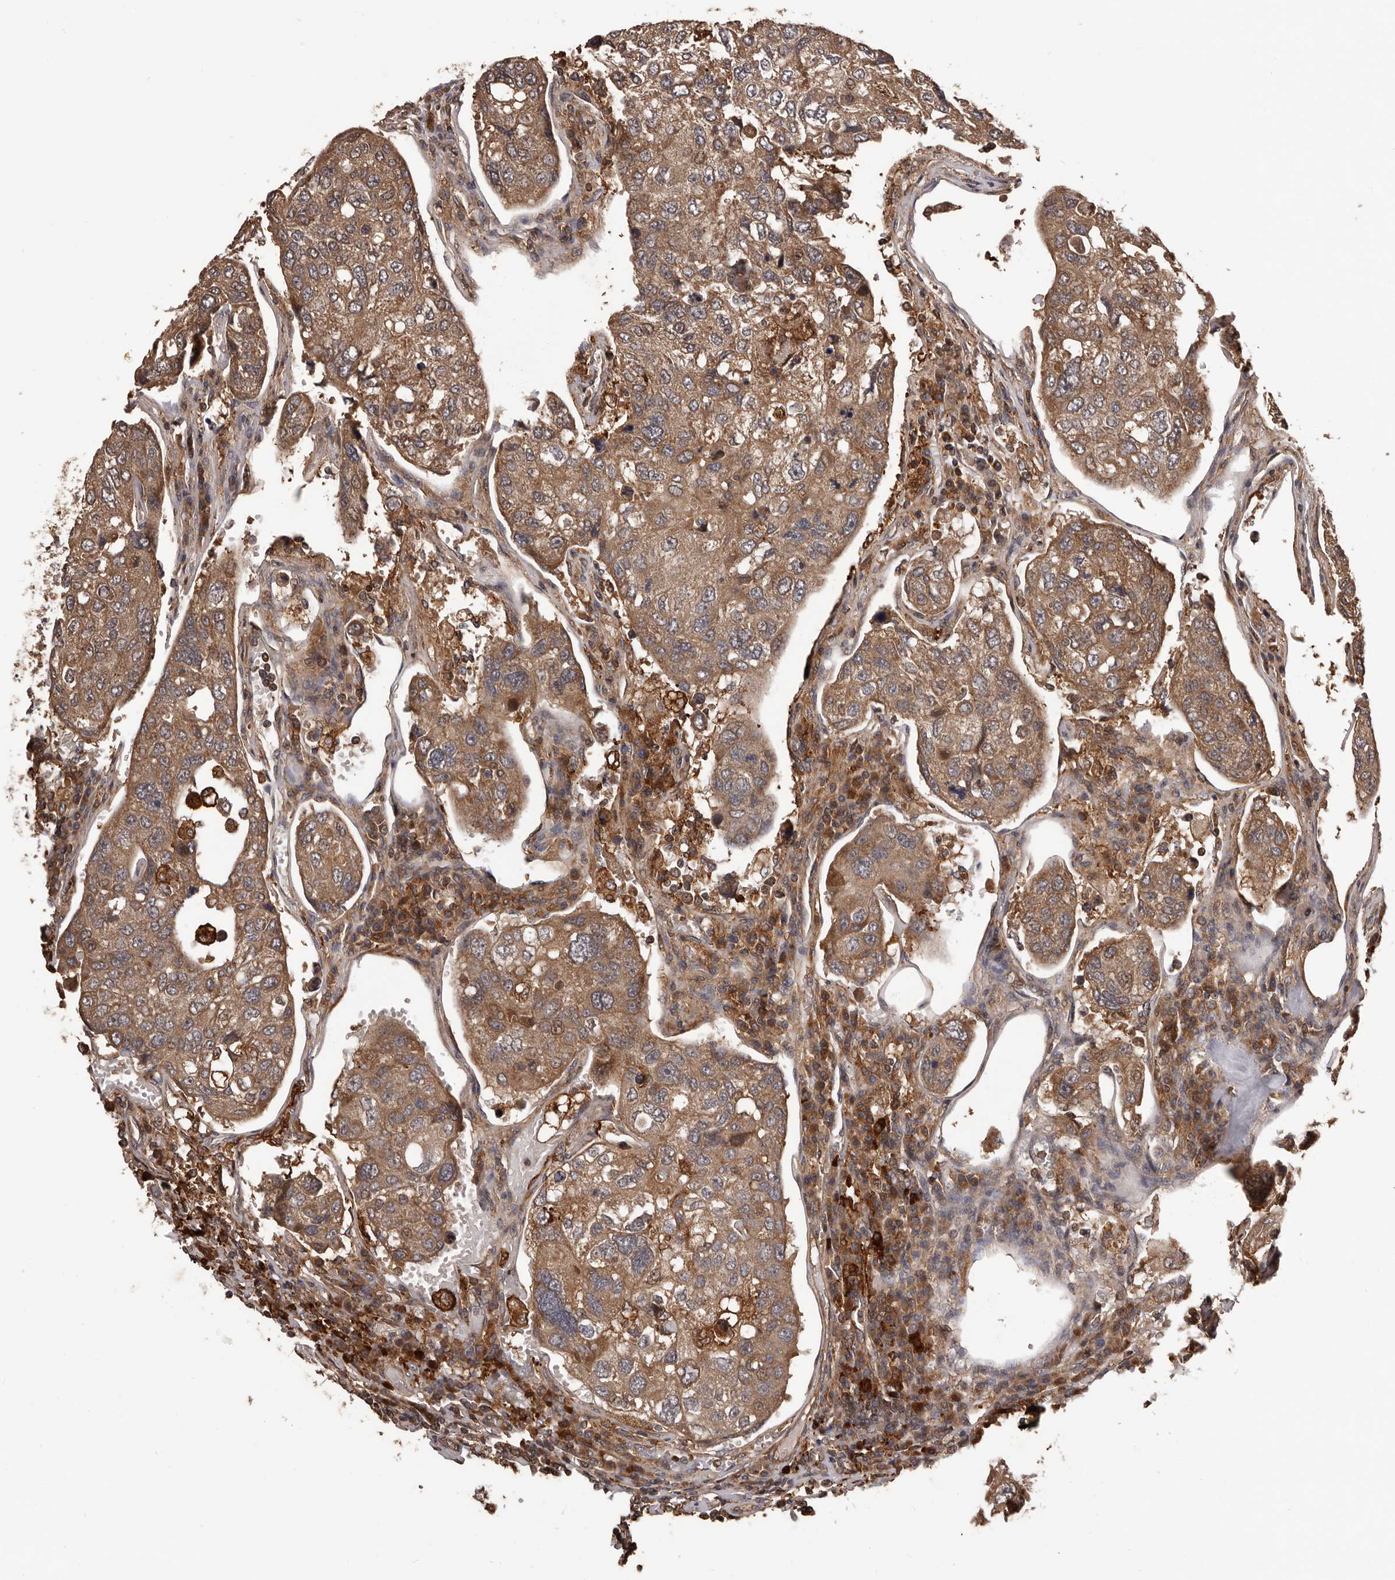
{"staining": {"intensity": "moderate", "quantity": ">75%", "location": "cytoplasmic/membranous"}, "tissue": "urothelial cancer", "cell_type": "Tumor cells", "image_type": "cancer", "snomed": [{"axis": "morphology", "description": "Urothelial carcinoma, High grade"}, {"axis": "topography", "description": "Lymph node"}, {"axis": "topography", "description": "Urinary bladder"}], "caption": "Immunohistochemical staining of urothelial cancer exhibits moderate cytoplasmic/membranous protein staining in approximately >75% of tumor cells.", "gene": "ADAMTS2", "patient": {"sex": "male", "age": 51}}